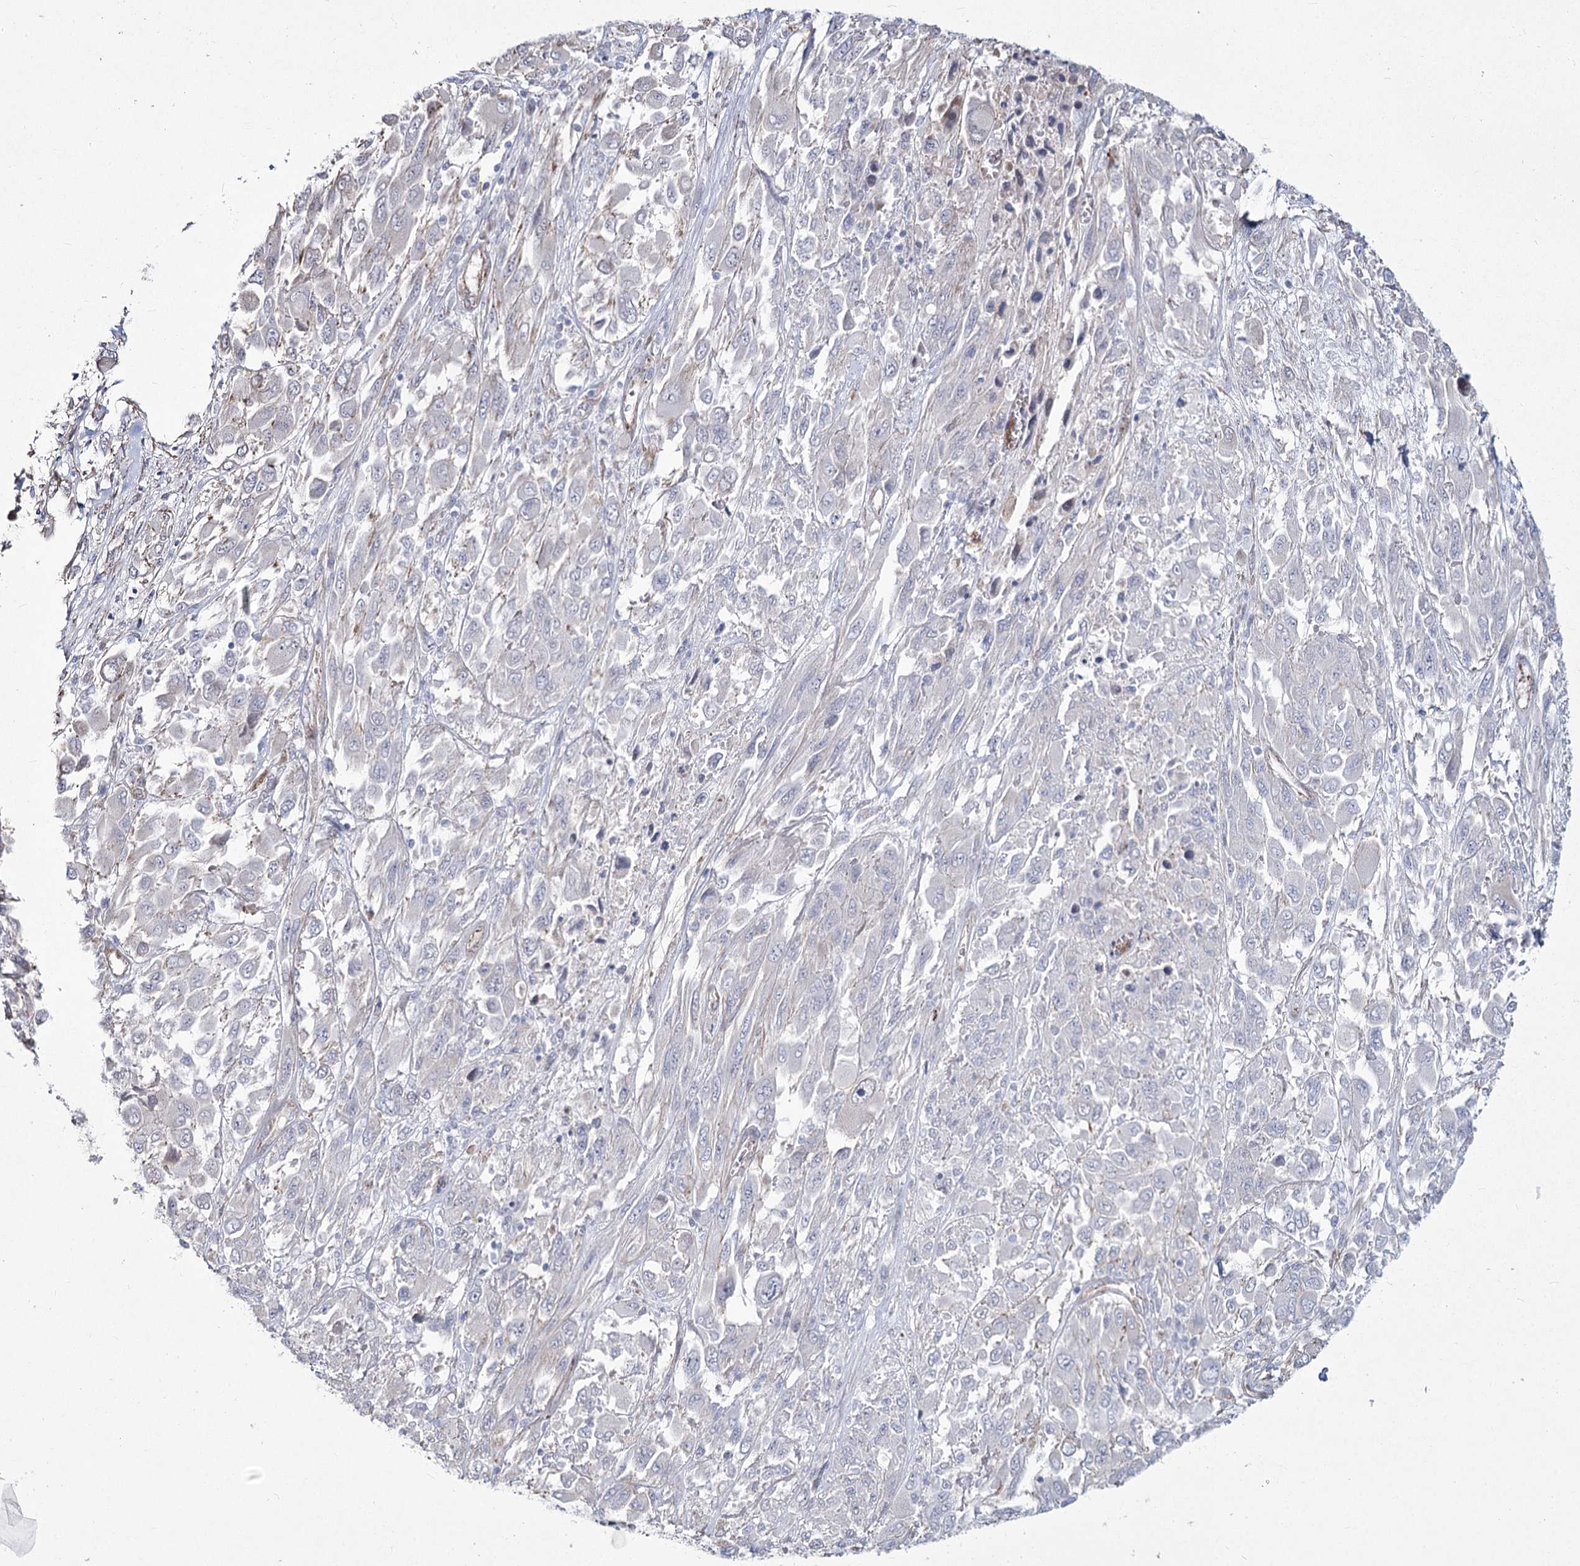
{"staining": {"intensity": "negative", "quantity": "none", "location": "none"}, "tissue": "melanoma", "cell_type": "Tumor cells", "image_type": "cancer", "snomed": [{"axis": "morphology", "description": "Malignant melanoma, NOS"}, {"axis": "topography", "description": "Skin"}], "caption": "Protein analysis of malignant melanoma shows no significant staining in tumor cells.", "gene": "ME3", "patient": {"sex": "female", "age": 91}}